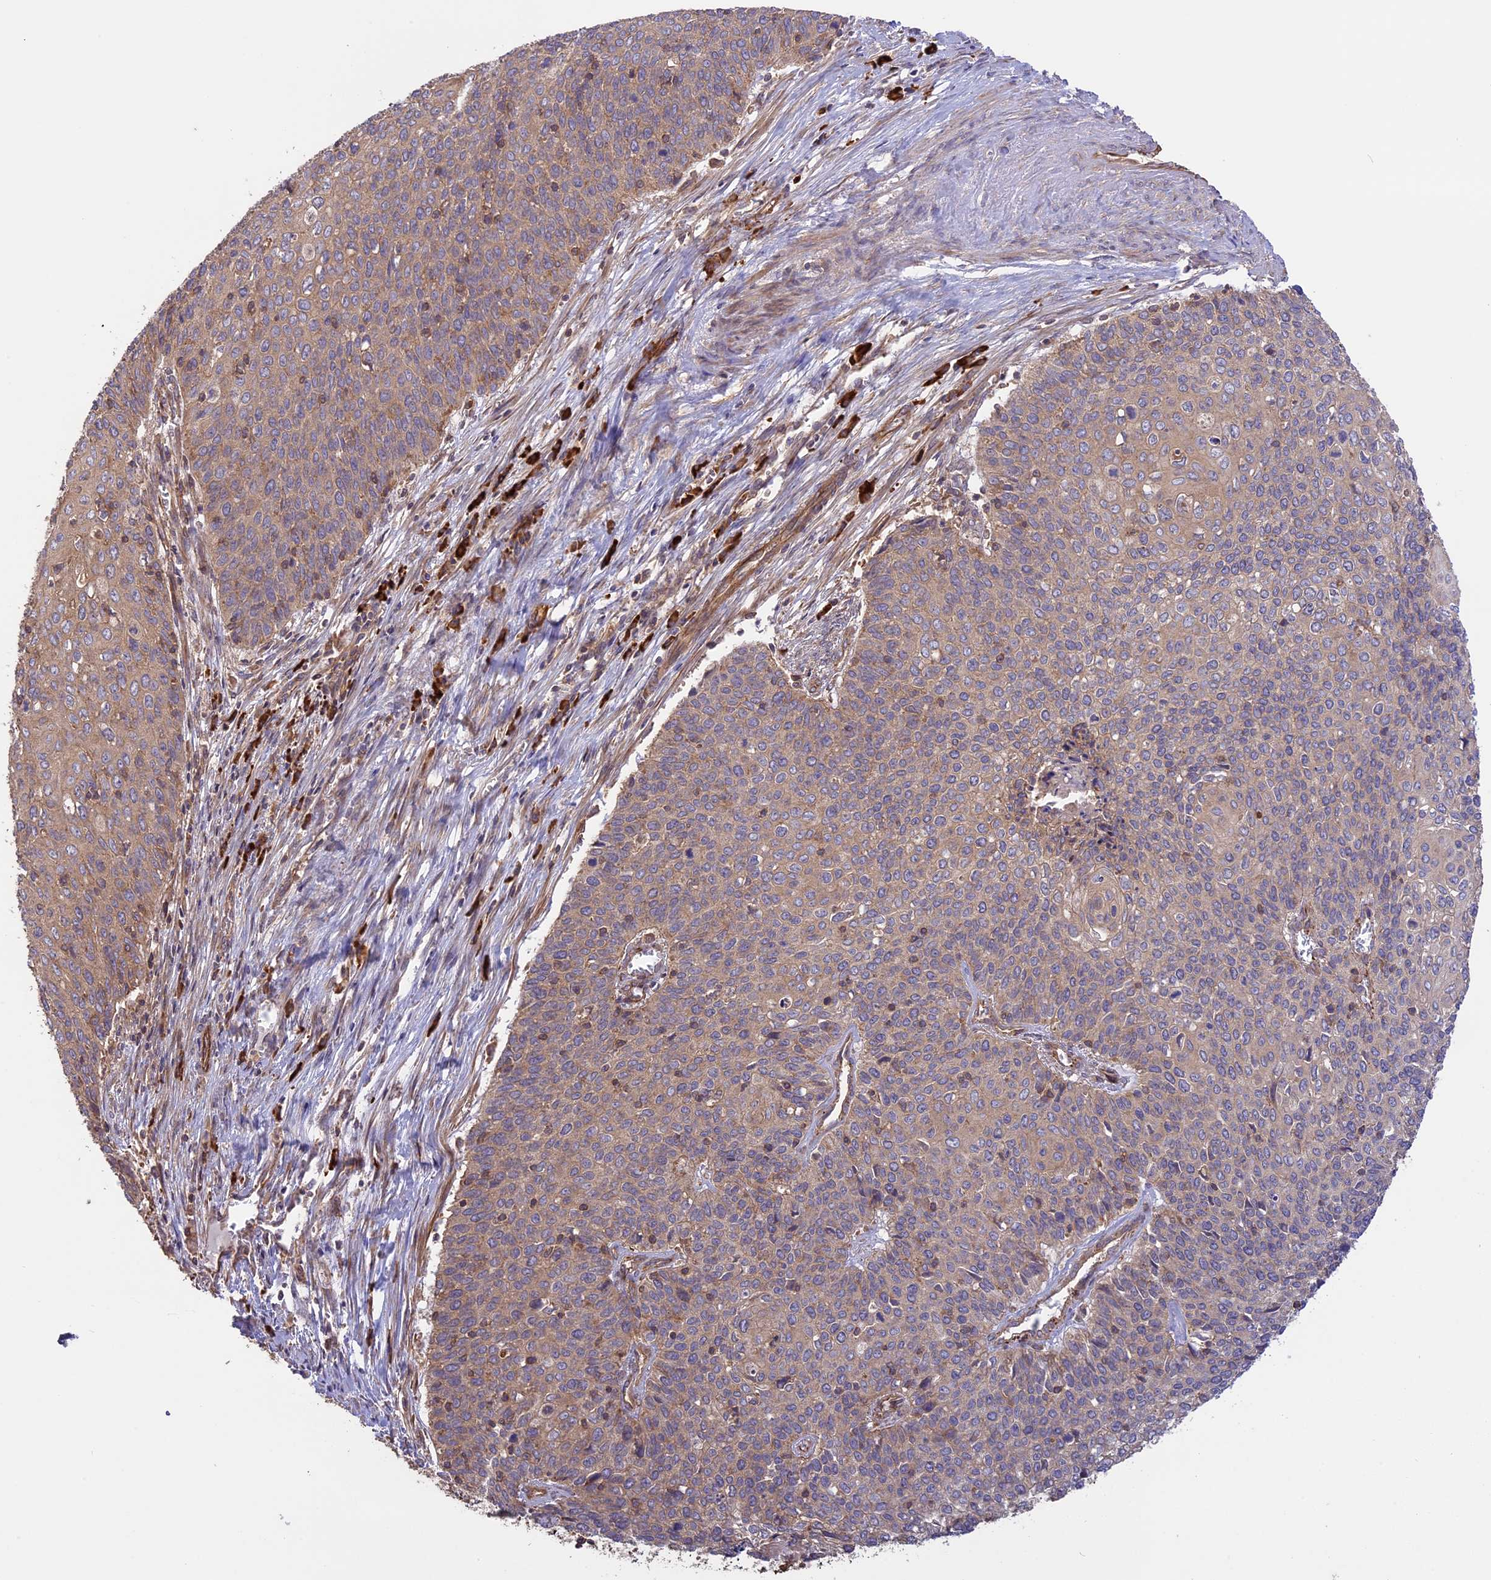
{"staining": {"intensity": "moderate", "quantity": "25%-75%", "location": "cytoplasmic/membranous"}, "tissue": "cervical cancer", "cell_type": "Tumor cells", "image_type": "cancer", "snomed": [{"axis": "morphology", "description": "Squamous cell carcinoma, NOS"}, {"axis": "topography", "description": "Cervix"}], "caption": "Cervical cancer tissue exhibits moderate cytoplasmic/membranous positivity in approximately 25%-75% of tumor cells", "gene": "GAS8", "patient": {"sex": "female", "age": 39}}